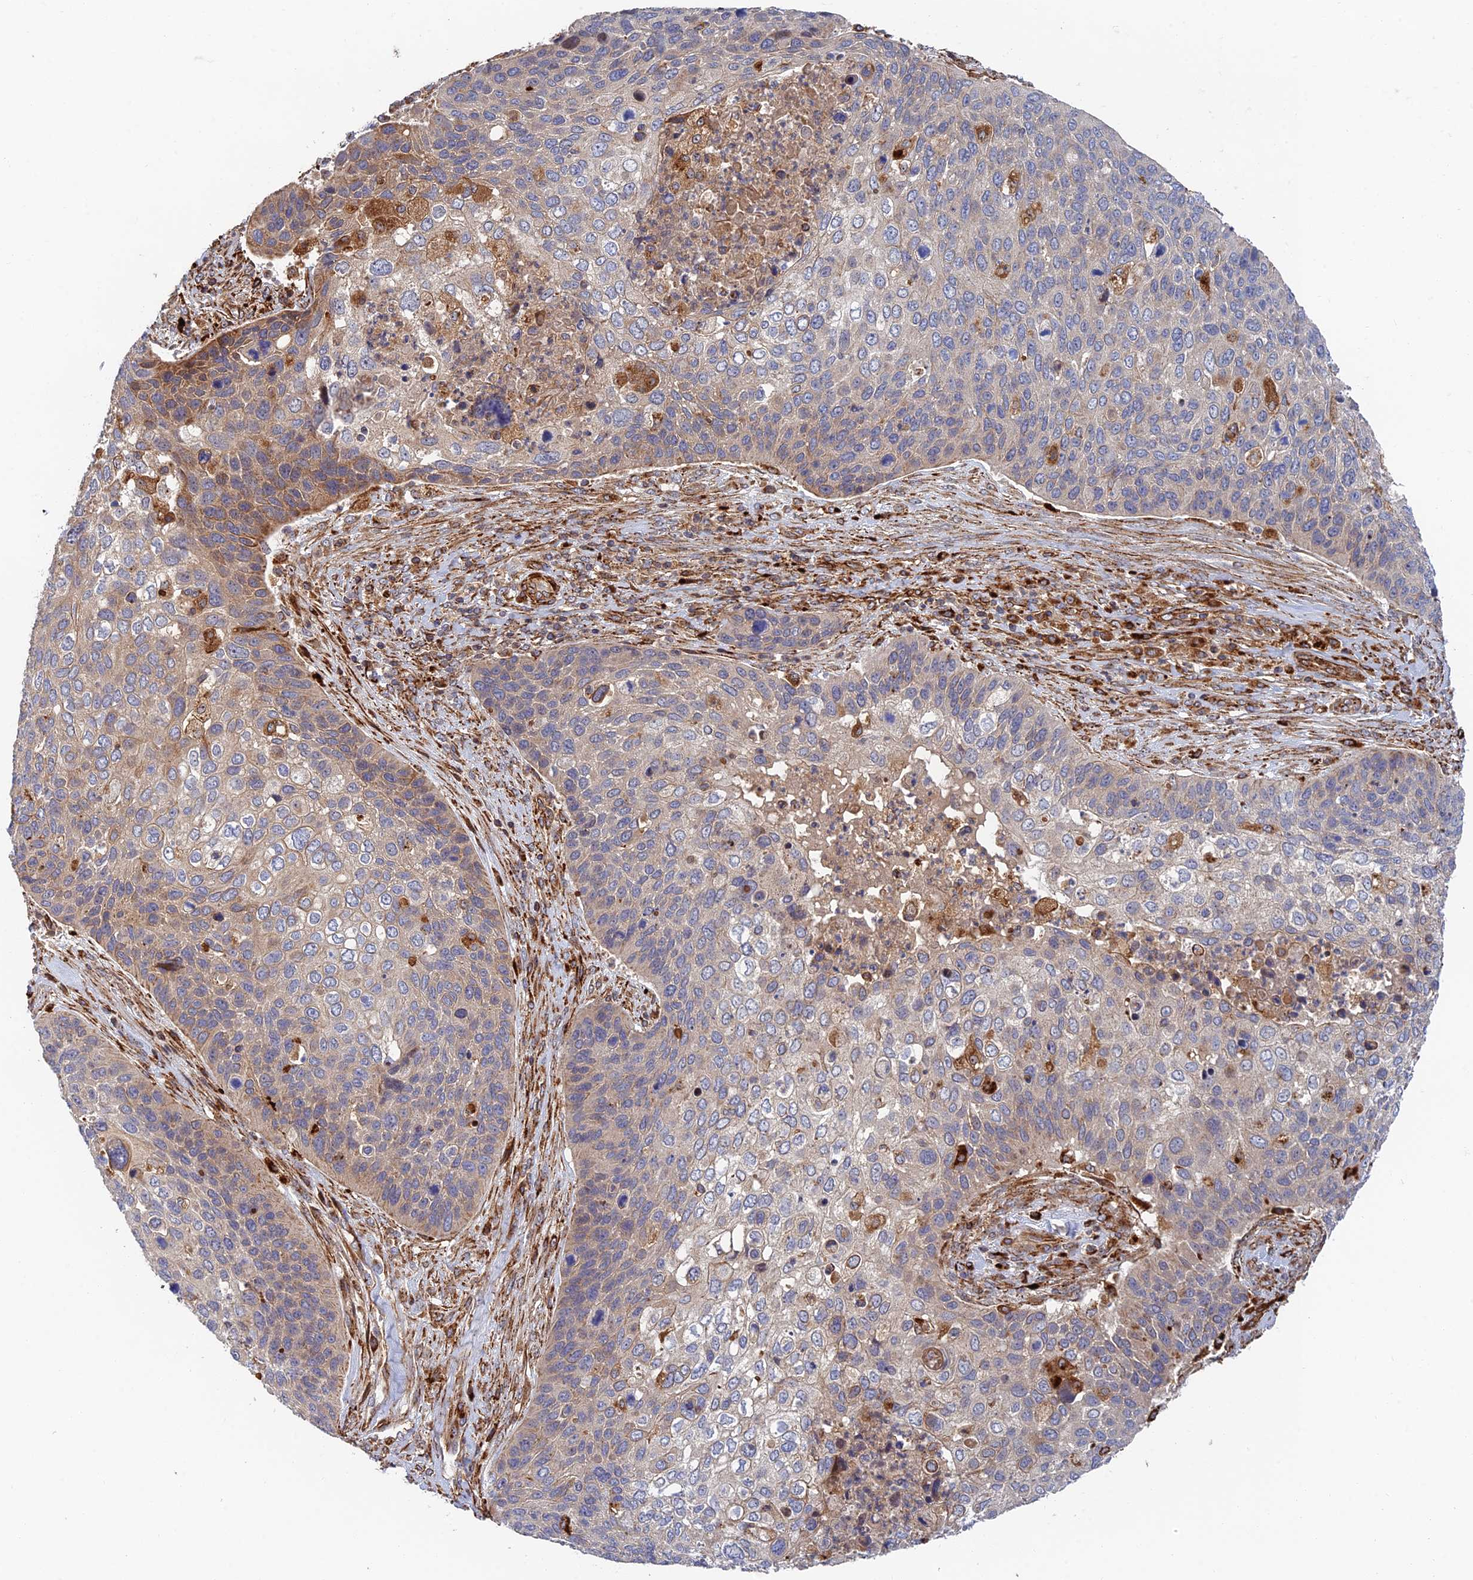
{"staining": {"intensity": "moderate", "quantity": "<25%", "location": "cytoplasmic/membranous"}, "tissue": "skin cancer", "cell_type": "Tumor cells", "image_type": "cancer", "snomed": [{"axis": "morphology", "description": "Basal cell carcinoma"}, {"axis": "topography", "description": "Skin"}], "caption": "Basal cell carcinoma (skin) was stained to show a protein in brown. There is low levels of moderate cytoplasmic/membranous positivity in approximately <25% of tumor cells.", "gene": "PPP2R3C", "patient": {"sex": "female", "age": 74}}